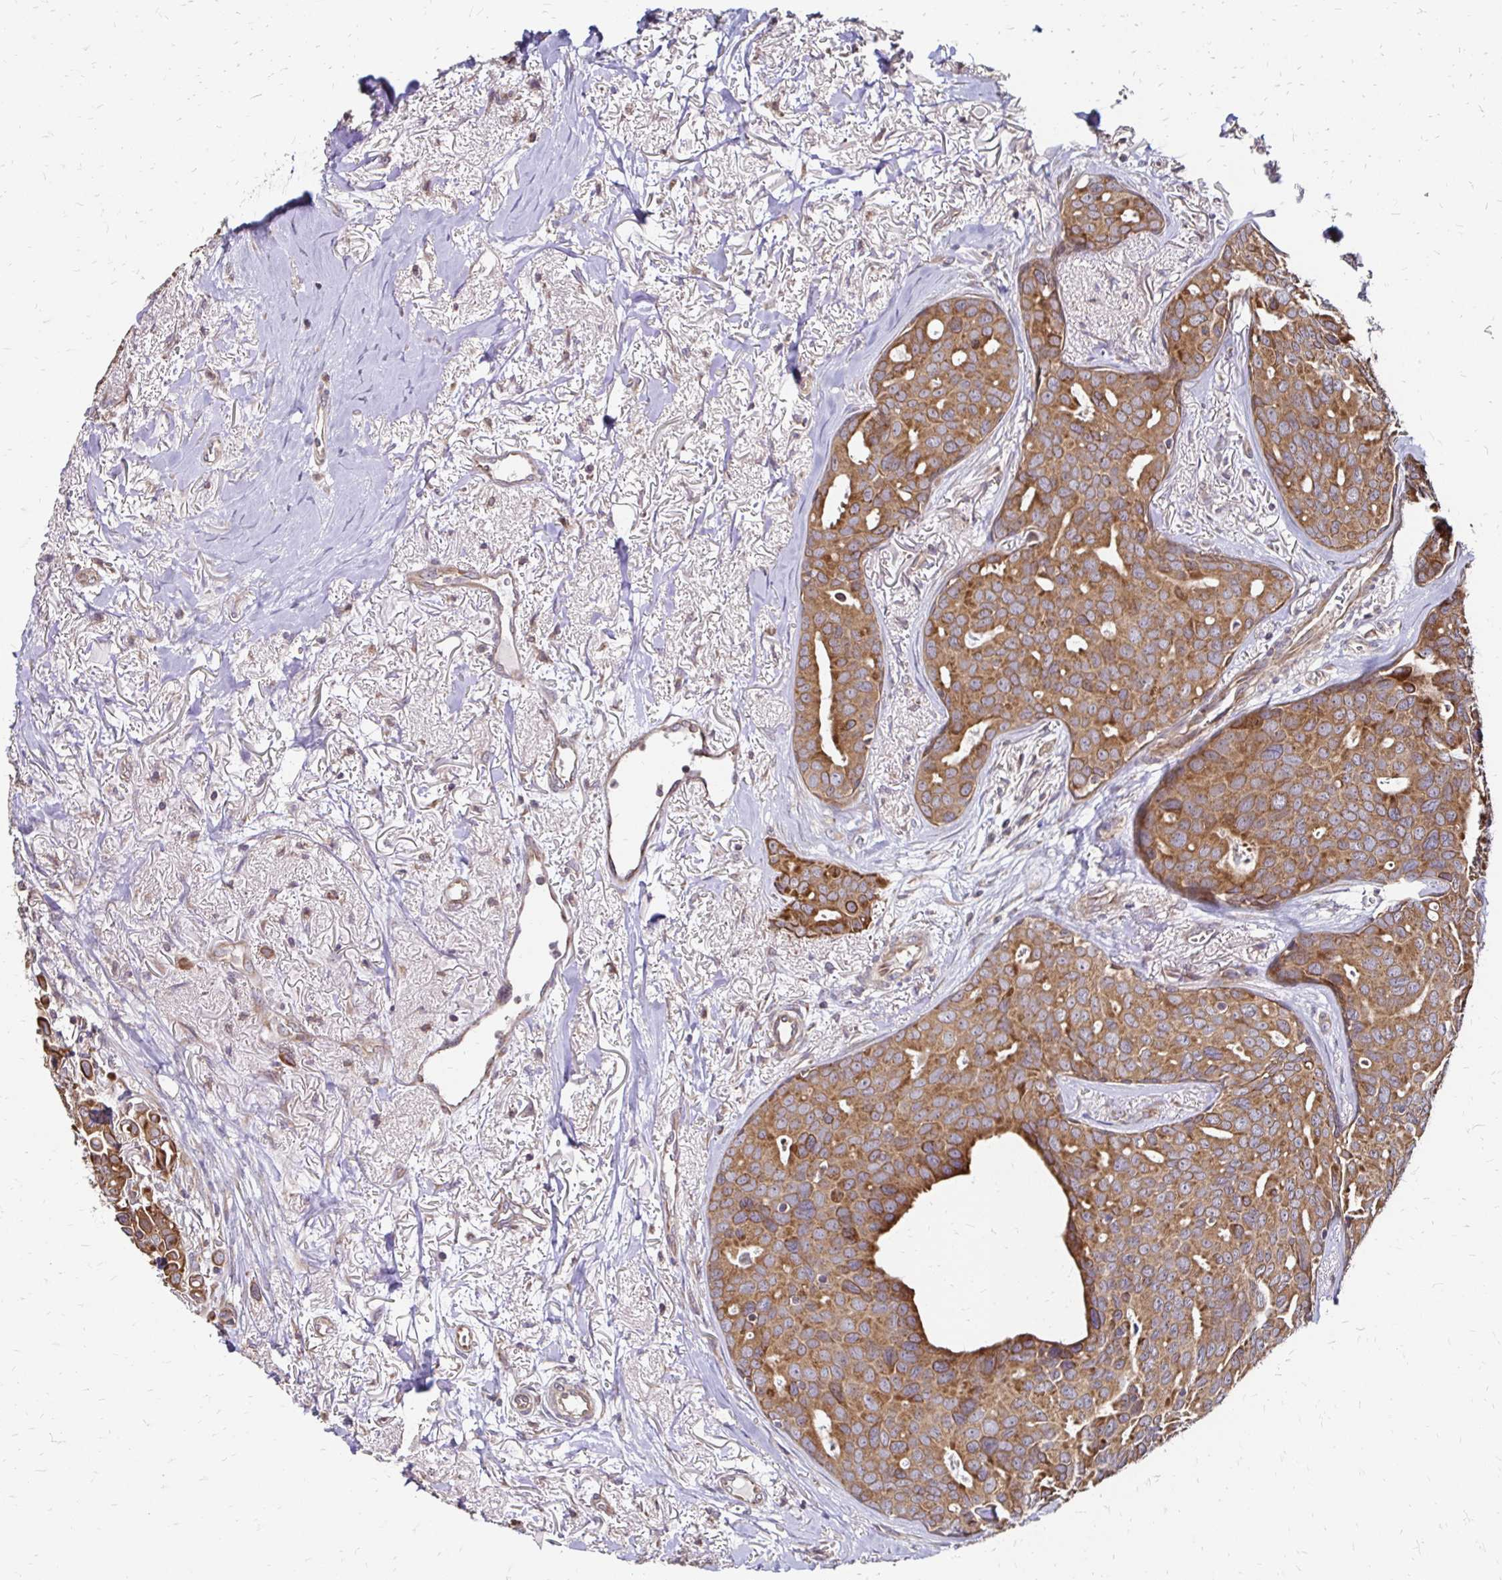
{"staining": {"intensity": "moderate", "quantity": ">75%", "location": "cytoplasmic/membranous"}, "tissue": "breast cancer", "cell_type": "Tumor cells", "image_type": "cancer", "snomed": [{"axis": "morphology", "description": "Duct carcinoma"}, {"axis": "topography", "description": "Breast"}], "caption": "A high-resolution photomicrograph shows immunohistochemistry (IHC) staining of breast cancer, which exhibits moderate cytoplasmic/membranous expression in about >75% of tumor cells. (DAB (3,3'-diaminobenzidine) IHC with brightfield microscopy, high magnification).", "gene": "ZW10", "patient": {"sex": "female", "age": 54}}